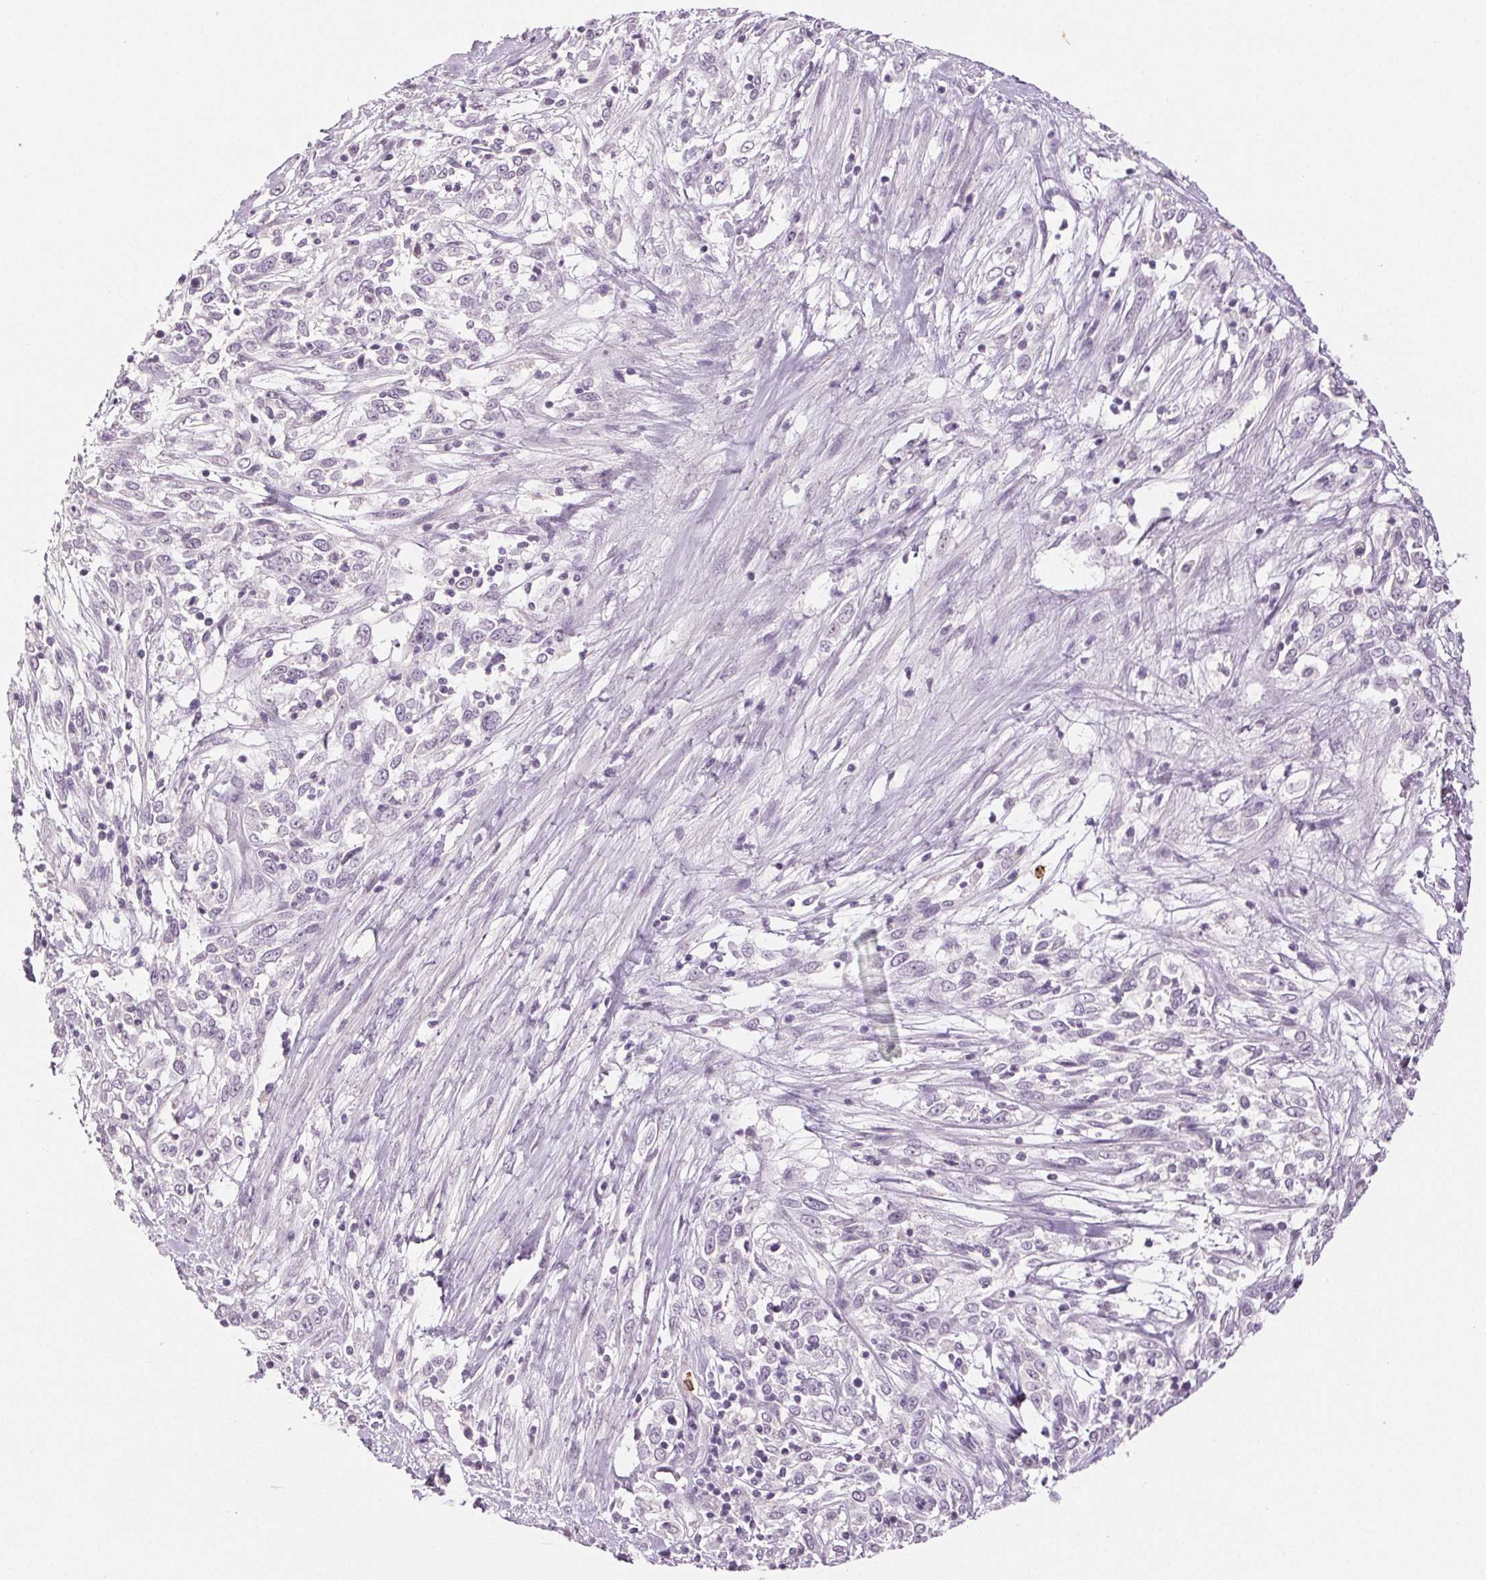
{"staining": {"intensity": "negative", "quantity": "none", "location": "none"}, "tissue": "cervical cancer", "cell_type": "Tumor cells", "image_type": "cancer", "snomed": [{"axis": "morphology", "description": "Adenocarcinoma, NOS"}, {"axis": "topography", "description": "Cervix"}], "caption": "This is an IHC photomicrograph of cervical cancer. There is no expression in tumor cells.", "gene": "LTF", "patient": {"sex": "female", "age": 40}}